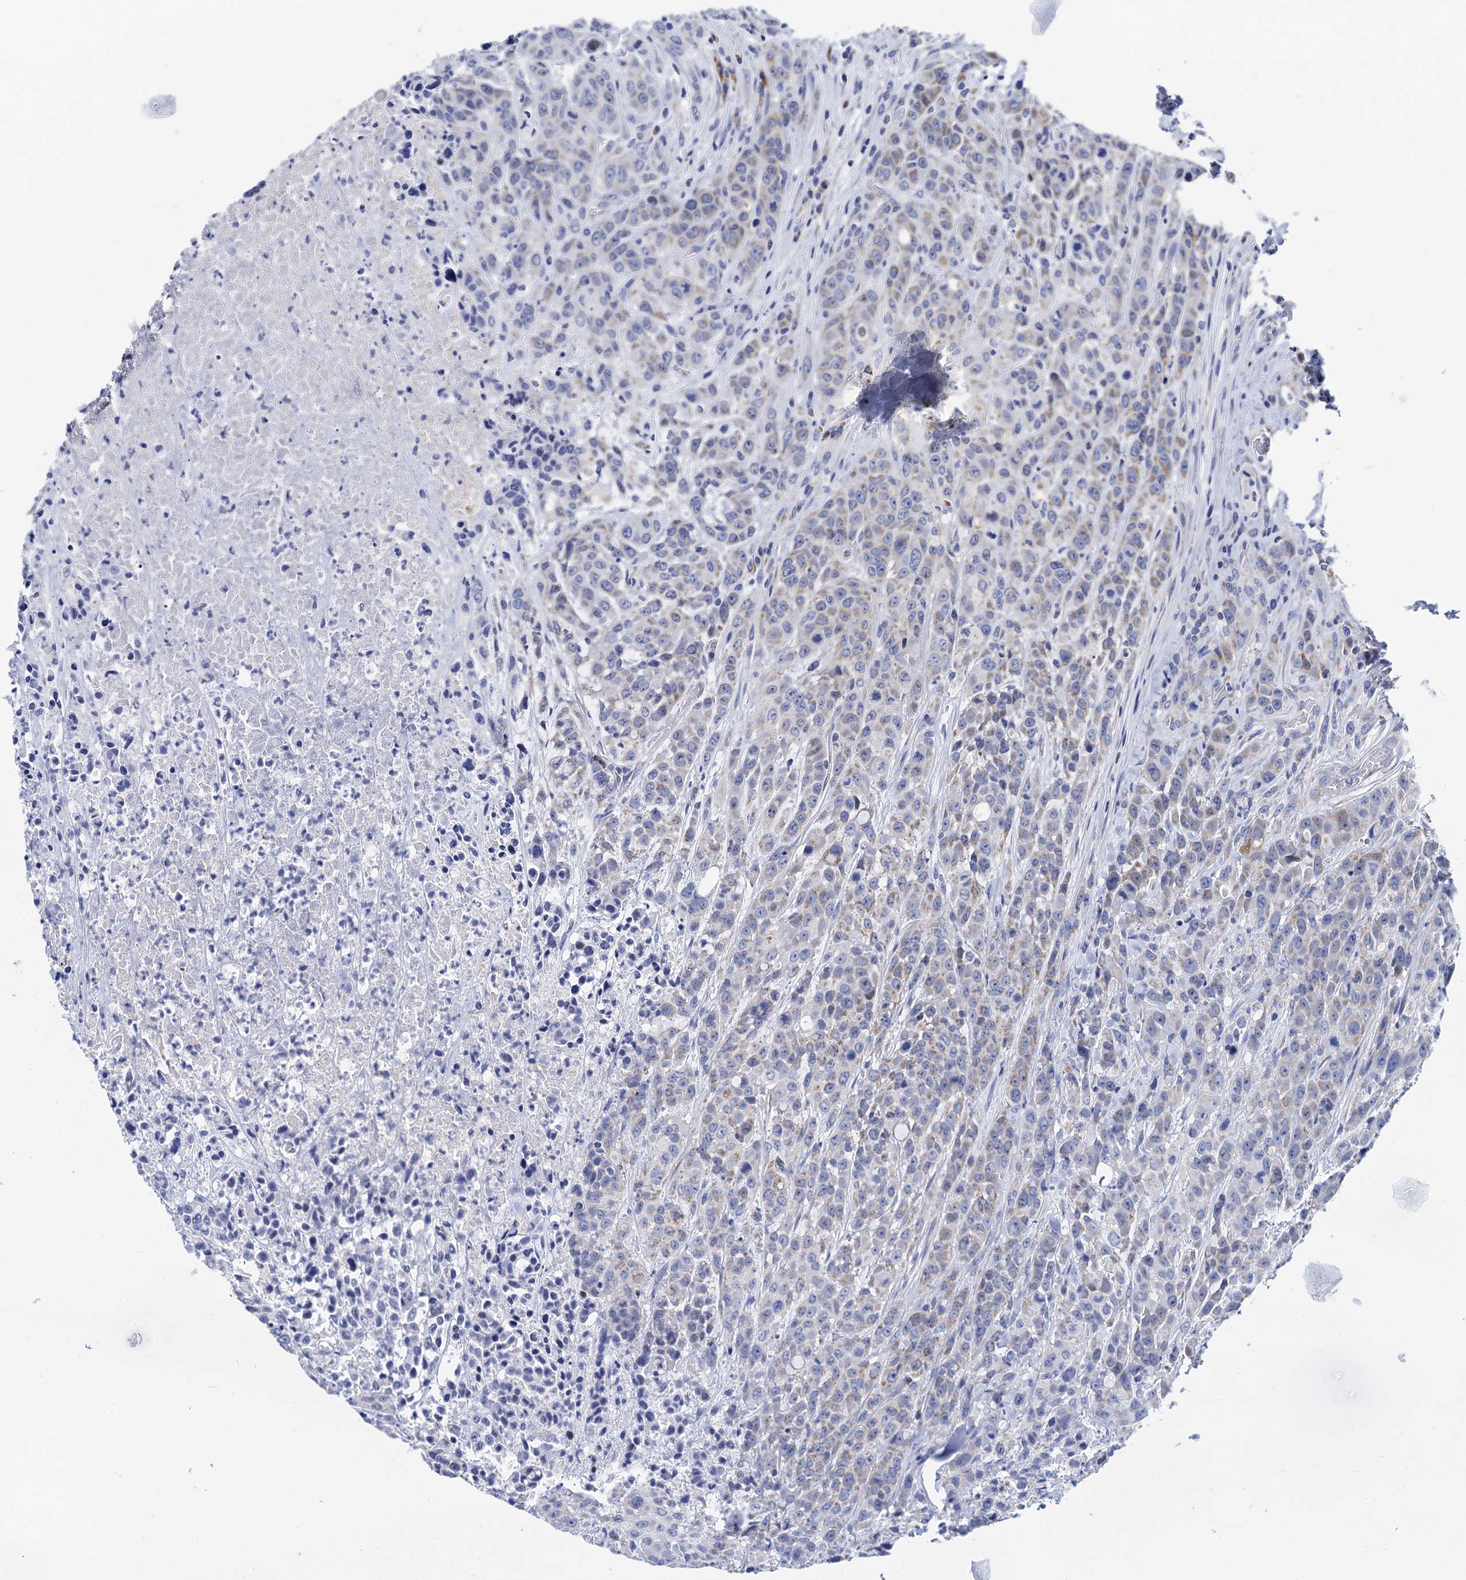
{"staining": {"intensity": "weak", "quantity": "<25%", "location": "cytoplasmic/membranous"}, "tissue": "colorectal cancer", "cell_type": "Tumor cells", "image_type": "cancer", "snomed": [{"axis": "morphology", "description": "Adenocarcinoma, NOS"}, {"axis": "topography", "description": "Colon"}], "caption": "Protein analysis of colorectal cancer (adenocarcinoma) reveals no significant expression in tumor cells.", "gene": "ACADSB", "patient": {"sex": "male", "age": 62}}